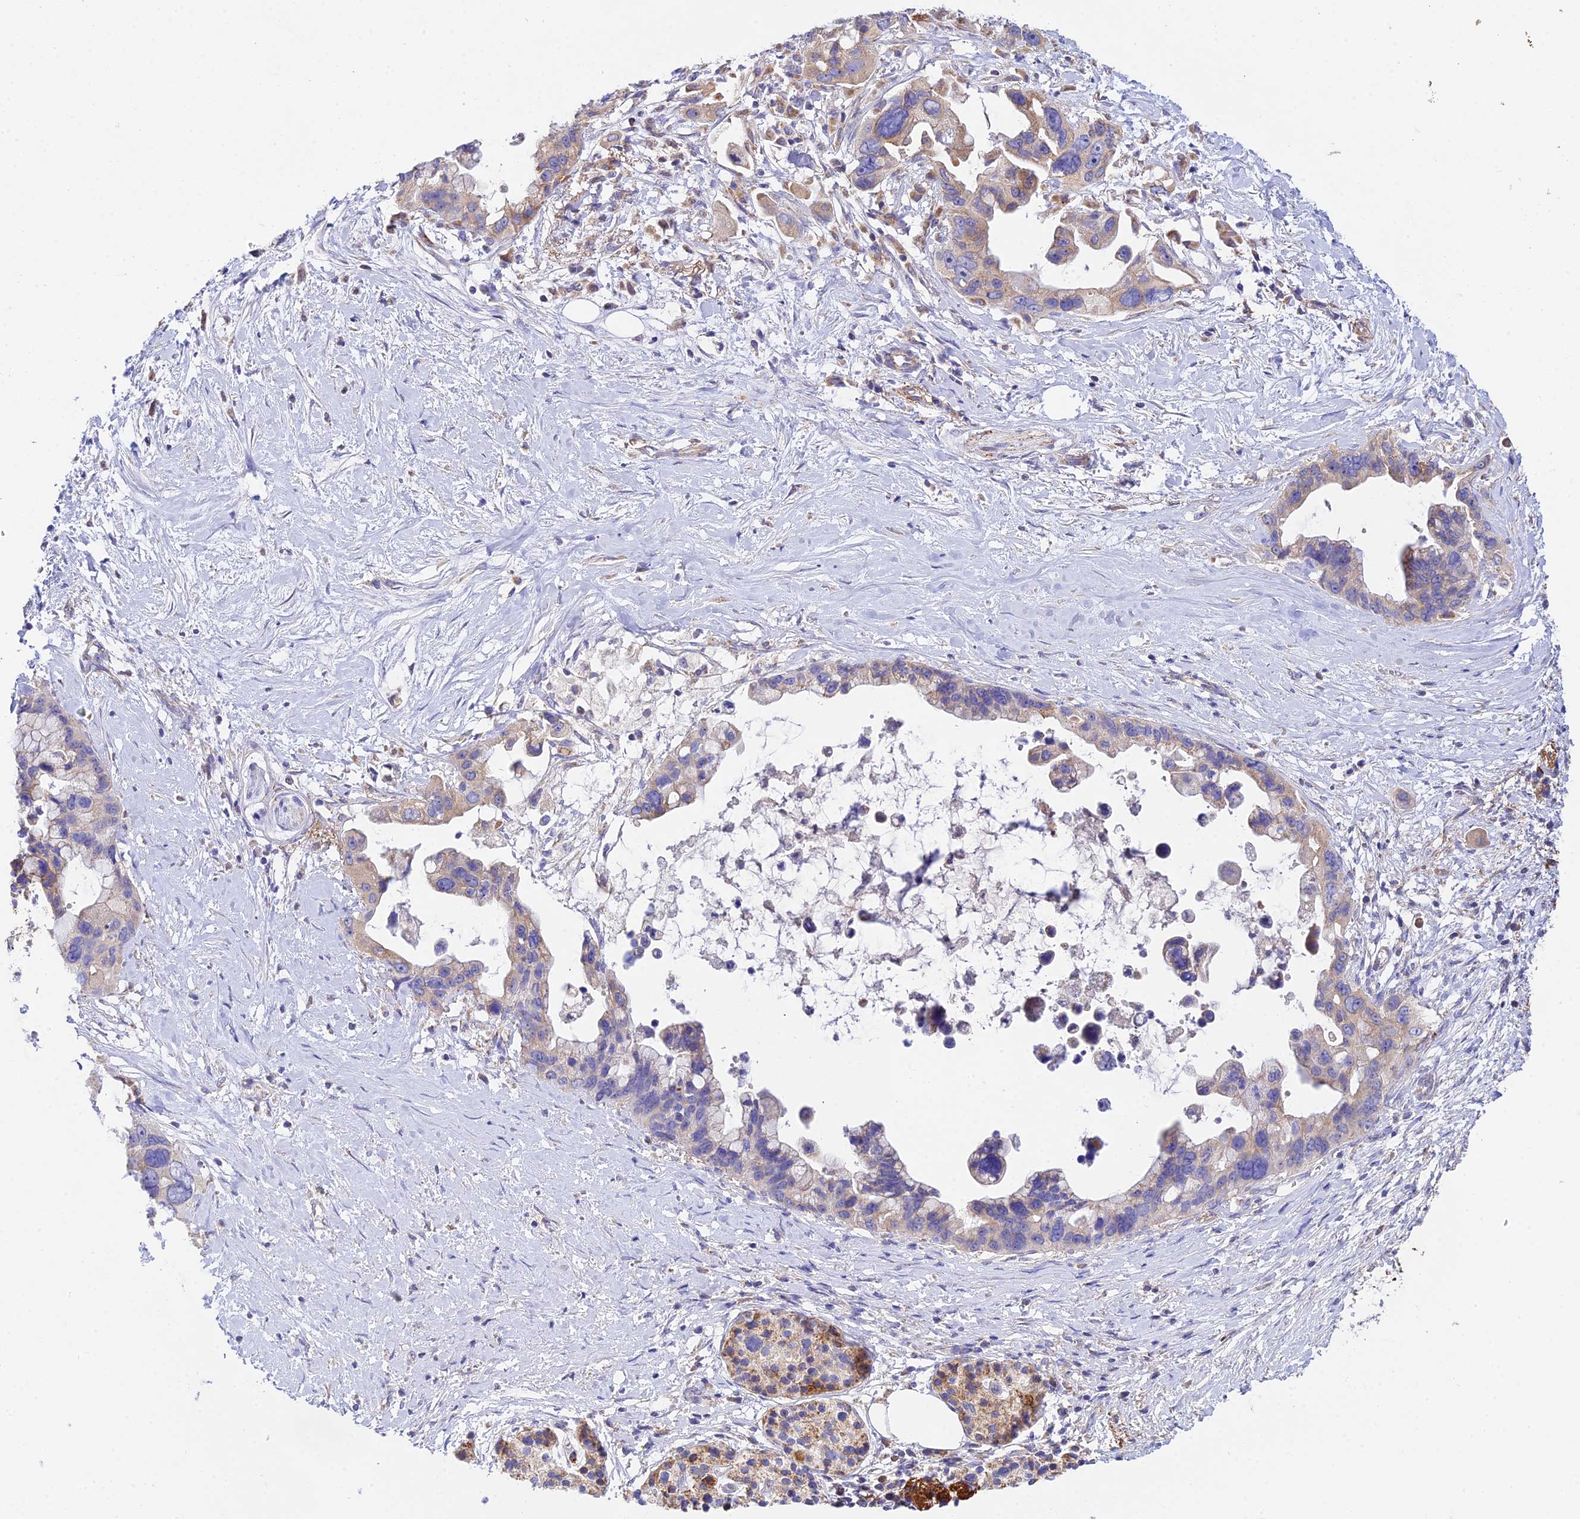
{"staining": {"intensity": "weak", "quantity": "25%-75%", "location": "cytoplasmic/membranous"}, "tissue": "pancreatic cancer", "cell_type": "Tumor cells", "image_type": "cancer", "snomed": [{"axis": "morphology", "description": "Adenocarcinoma, NOS"}, {"axis": "topography", "description": "Pancreas"}], "caption": "Immunohistochemical staining of human pancreatic cancer (adenocarcinoma) shows low levels of weak cytoplasmic/membranous protein expression in about 25%-75% of tumor cells.", "gene": "NIPSNAP3A", "patient": {"sex": "female", "age": 83}}